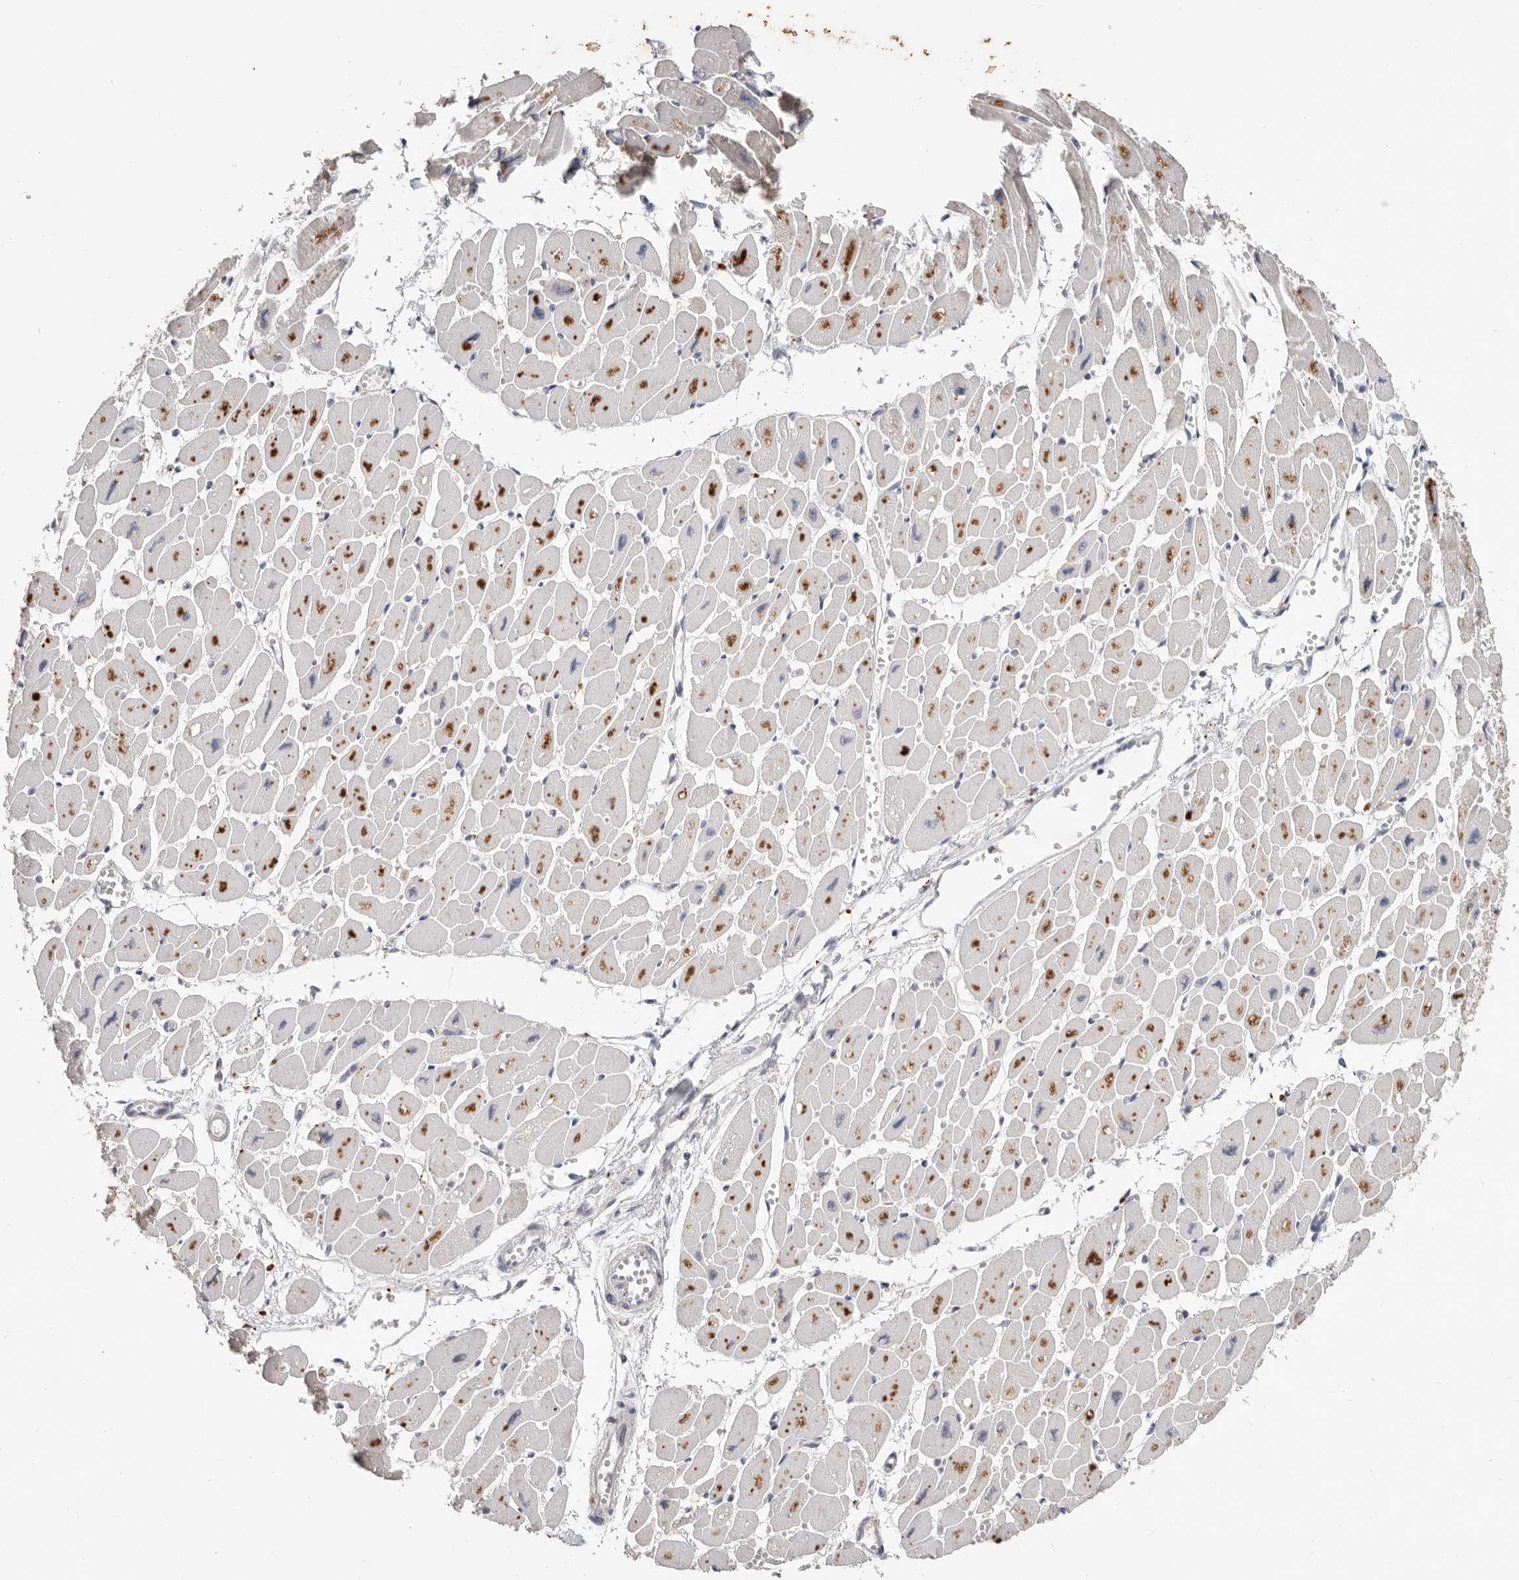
{"staining": {"intensity": "moderate", "quantity": ">75%", "location": "cytoplasmic/membranous"}, "tissue": "heart muscle", "cell_type": "Cardiomyocytes", "image_type": "normal", "snomed": [{"axis": "morphology", "description": "Normal tissue, NOS"}, {"axis": "topography", "description": "Heart"}], "caption": "About >75% of cardiomyocytes in unremarkable heart muscle reveal moderate cytoplasmic/membranous protein staining as visualized by brown immunohistochemical staining.", "gene": "WDR77", "patient": {"sex": "female", "age": 54}}